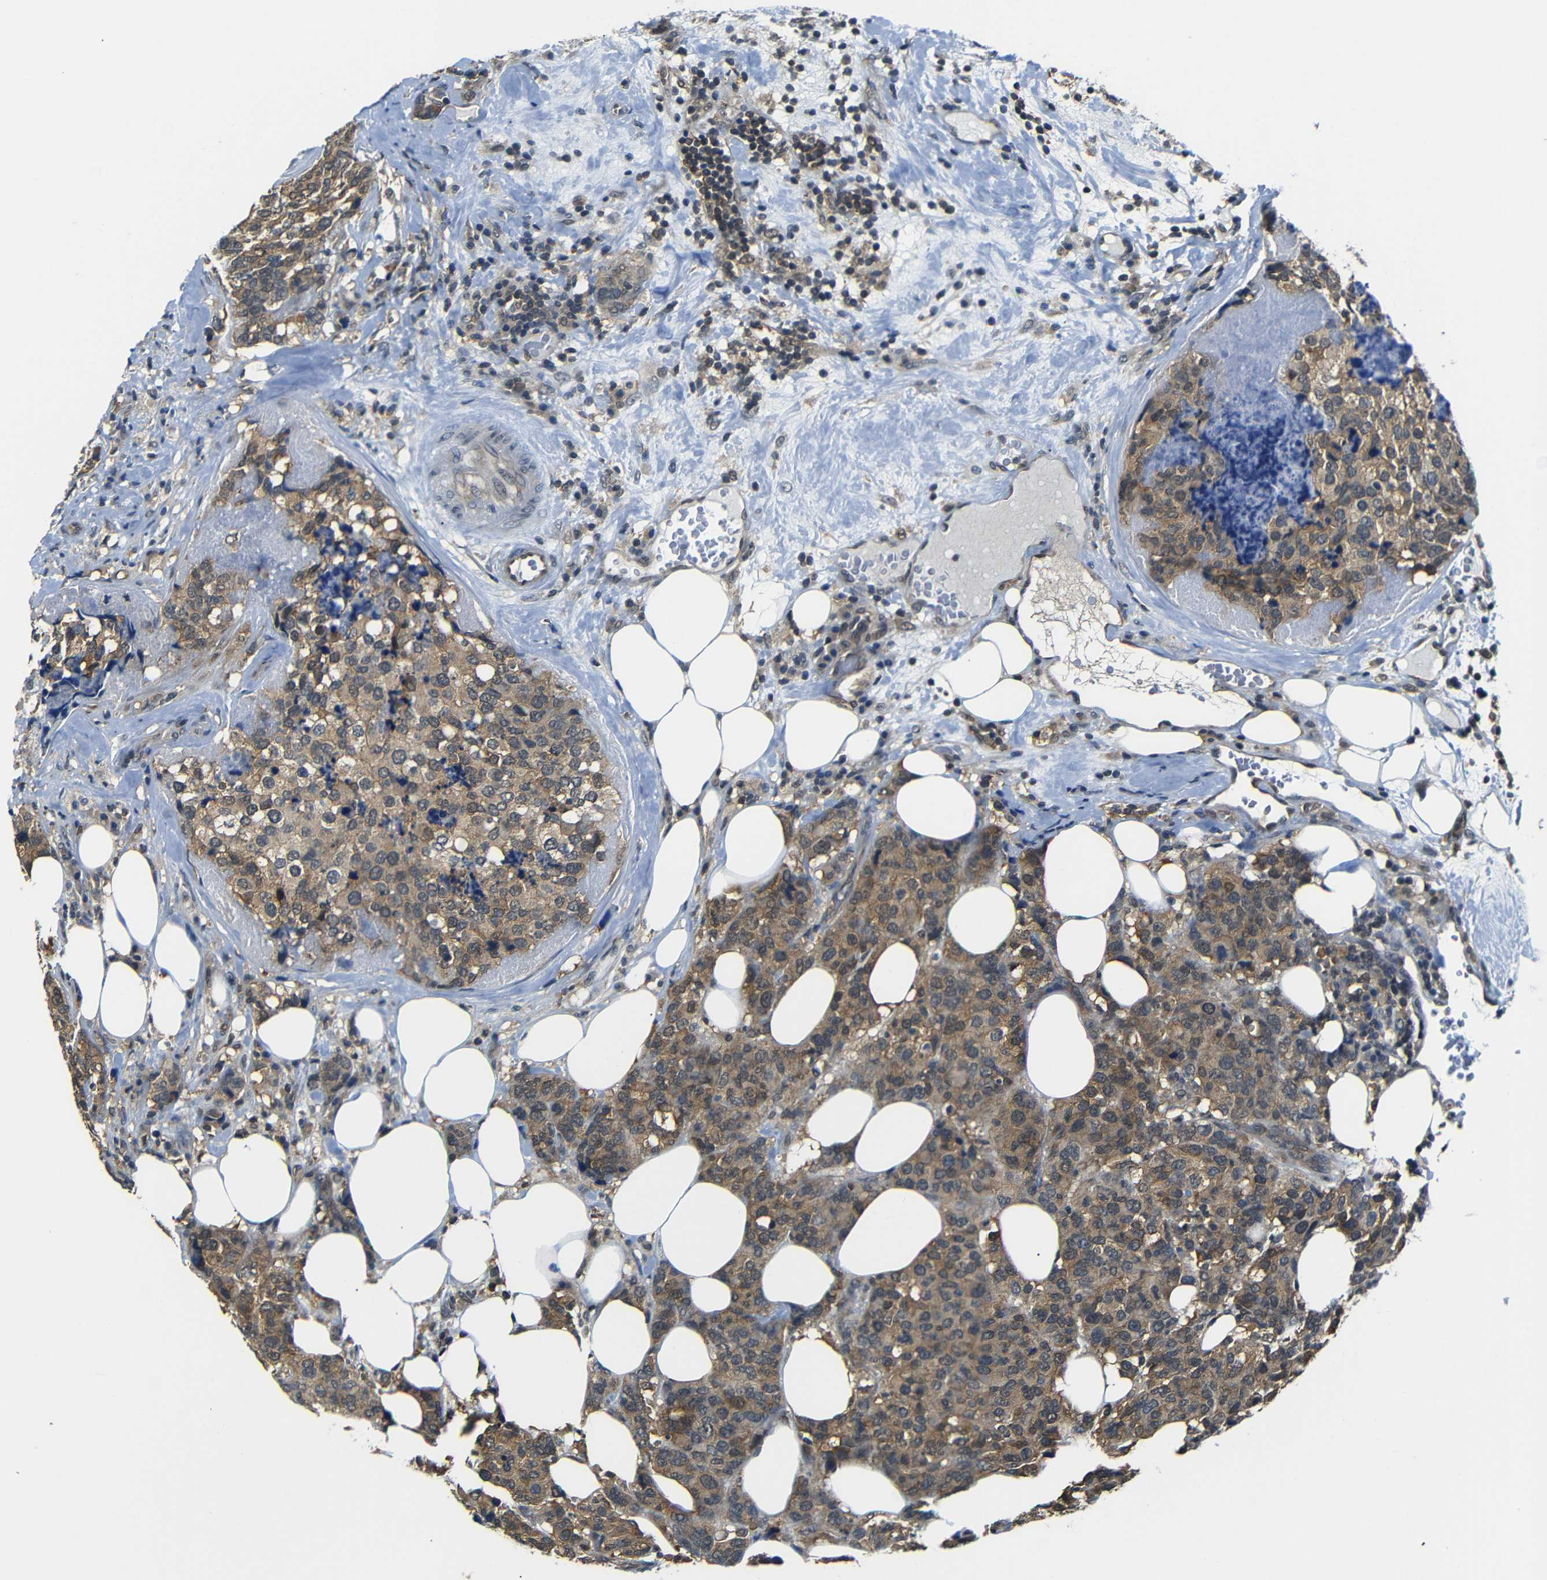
{"staining": {"intensity": "moderate", "quantity": ">75%", "location": "cytoplasmic/membranous"}, "tissue": "breast cancer", "cell_type": "Tumor cells", "image_type": "cancer", "snomed": [{"axis": "morphology", "description": "Lobular carcinoma"}, {"axis": "topography", "description": "Breast"}], "caption": "Immunohistochemistry (IHC) of human lobular carcinoma (breast) exhibits medium levels of moderate cytoplasmic/membranous expression in about >75% of tumor cells. (IHC, brightfield microscopy, high magnification).", "gene": "UBXN1", "patient": {"sex": "female", "age": 59}}